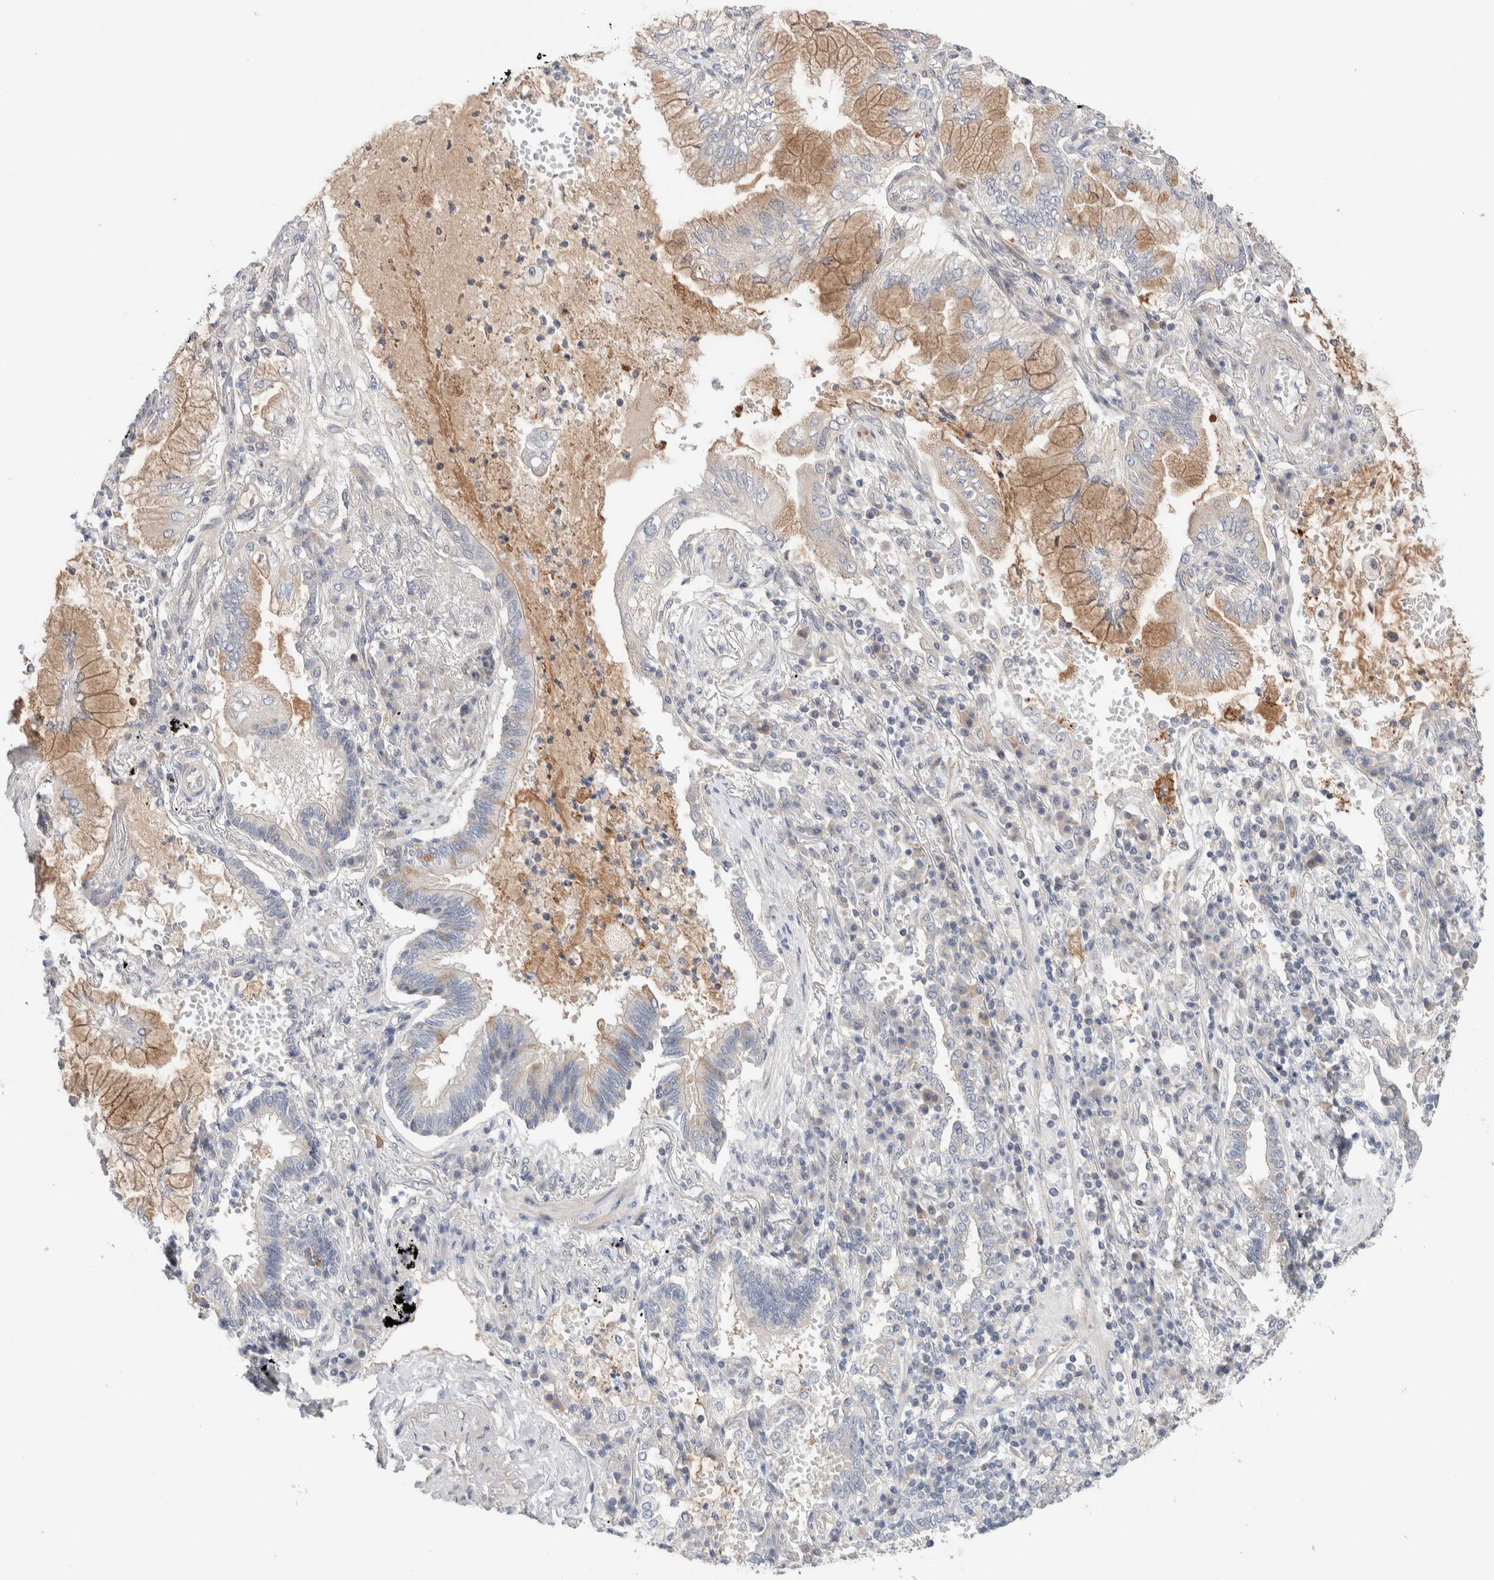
{"staining": {"intensity": "moderate", "quantity": "25%-75%", "location": "cytoplasmic/membranous"}, "tissue": "lung cancer", "cell_type": "Tumor cells", "image_type": "cancer", "snomed": [{"axis": "morphology", "description": "Adenocarcinoma, NOS"}, {"axis": "topography", "description": "Lung"}], "caption": "A brown stain highlights moderate cytoplasmic/membranous expression of a protein in human lung cancer (adenocarcinoma) tumor cells.", "gene": "PRDM15", "patient": {"sex": "female", "age": 70}}